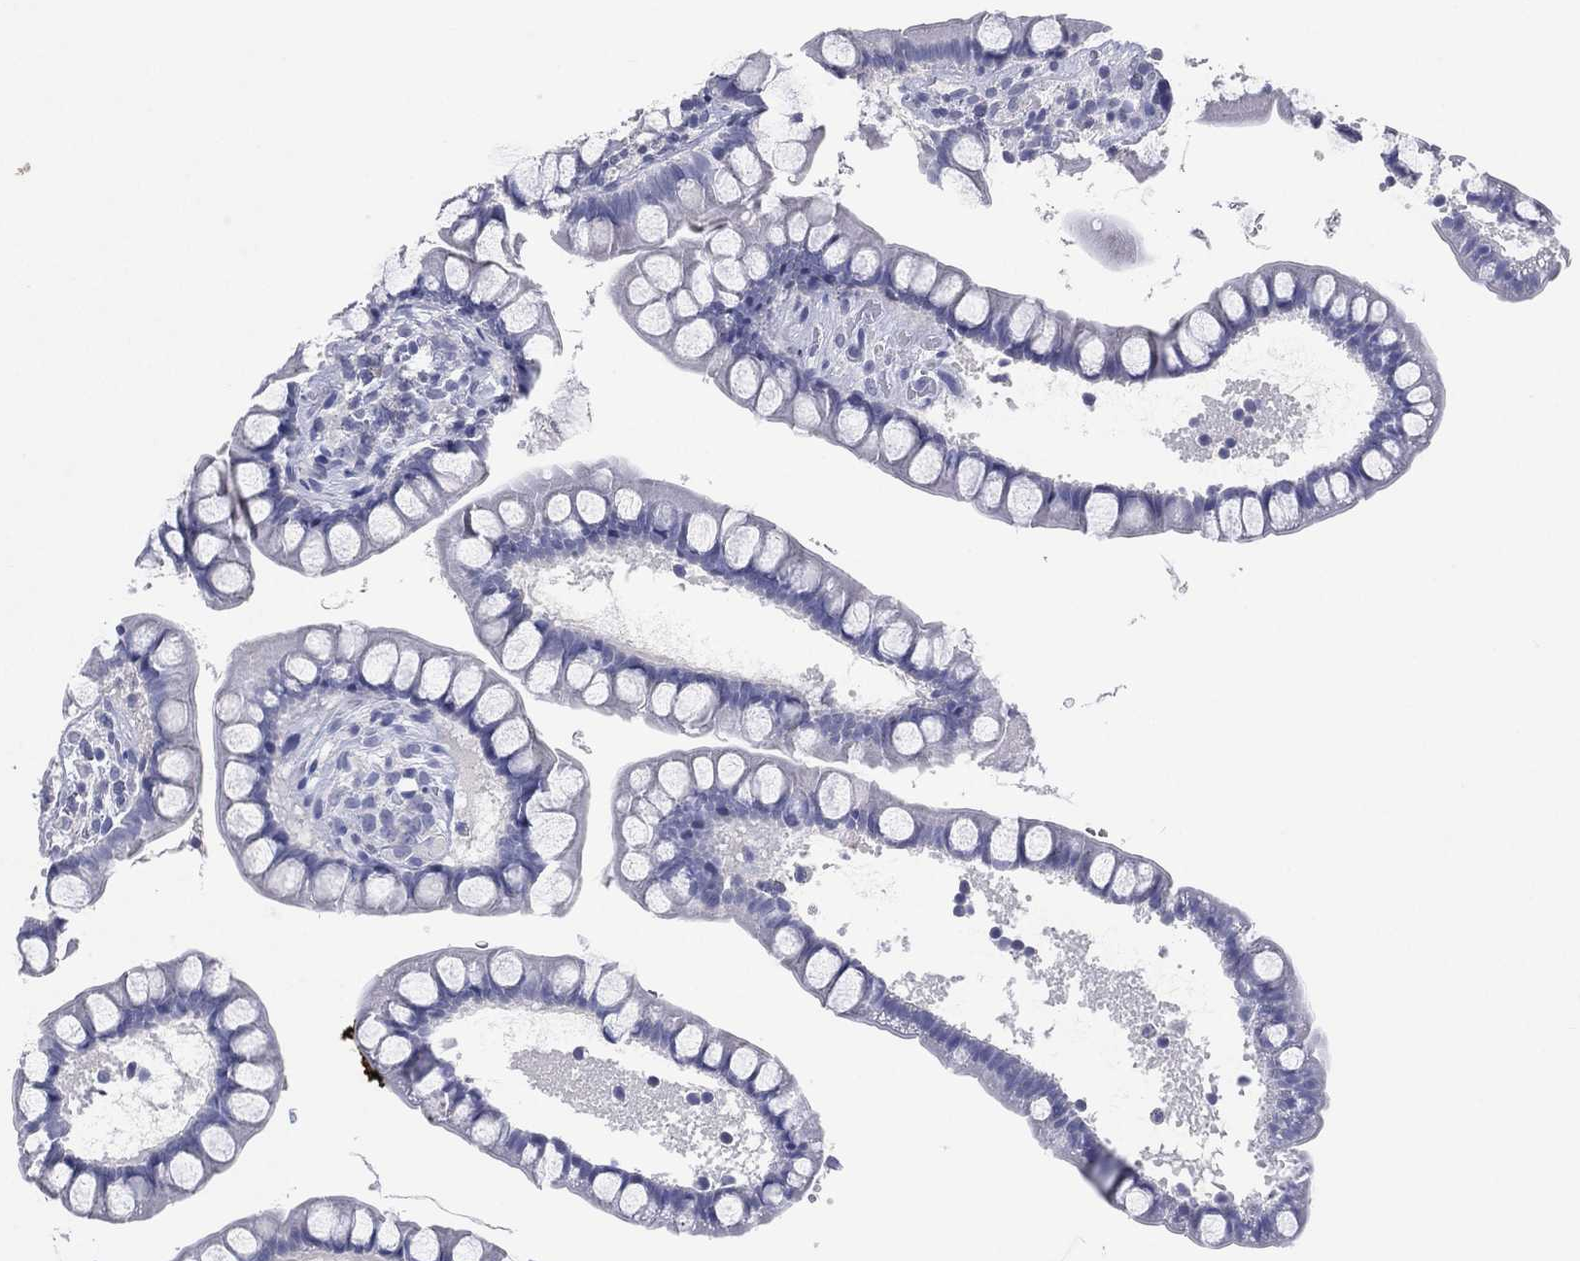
{"staining": {"intensity": "negative", "quantity": "none", "location": "none"}, "tissue": "small intestine", "cell_type": "Glandular cells", "image_type": "normal", "snomed": [{"axis": "morphology", "description": "Normal tissue, NOS"}, {"axis": "topography", "description": "Small intestine"}], "caption": "Immunohistochemistry (IHC) image of normal small intestine stained for a protein (brown), which exhibits no staining in glandular cells. (Brightfield microscopy of DAB immunohistochemistry (IHC) at high magnification).", "gene": "KRT35", "patient": {"sex": "male", "age": 70}}